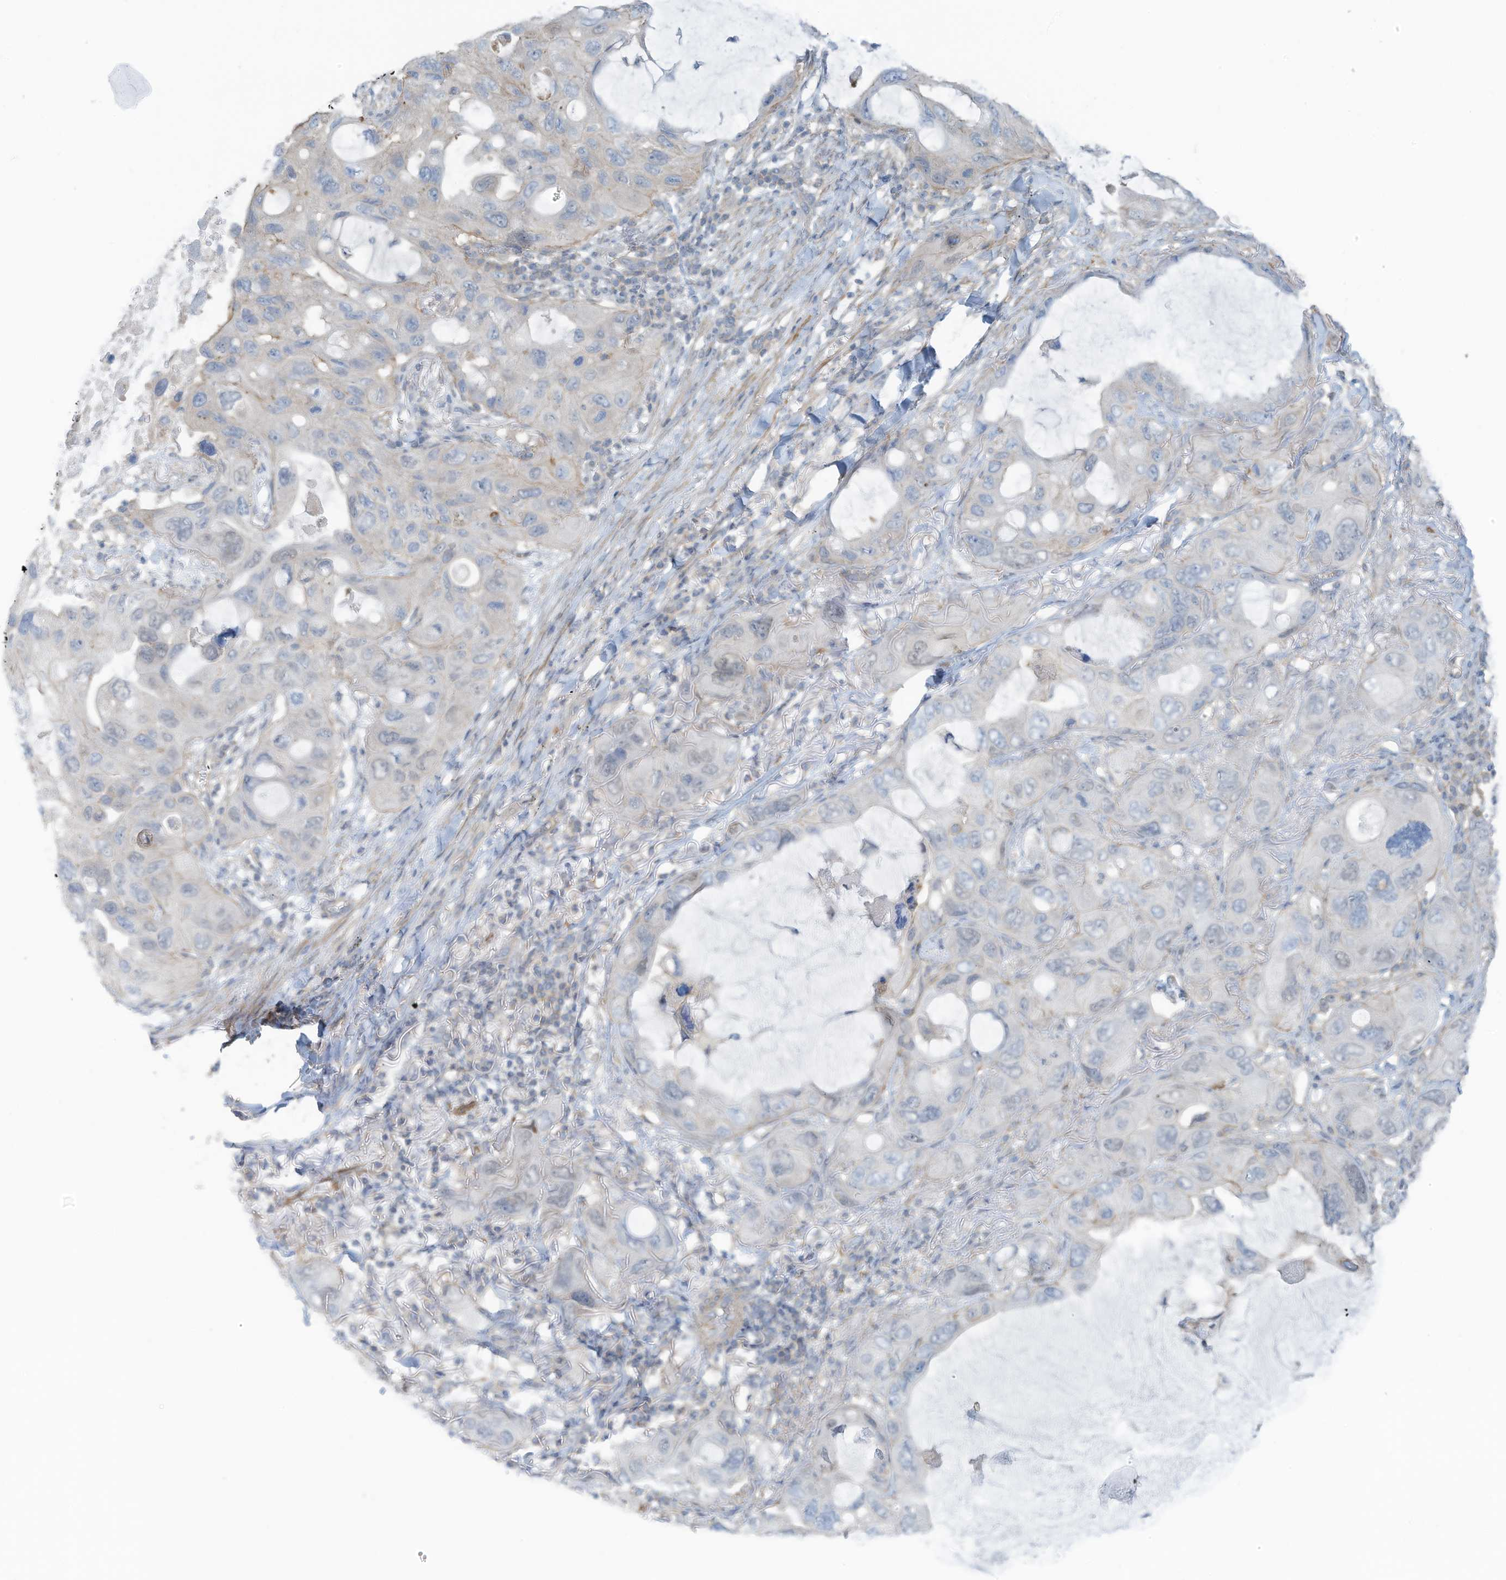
{"staining": {"intensity": "negative", "quantity": "none", "location": "none"}, "tissue": "lung cancer", "cell_type": "Tumor cells", "image_type": "cancer", "snomed": [{"axis": "morphology", "description": "Squamous cell carcinoma, NOS"}, {"axis": "topography", "description": "Lung"}], "caption": "Tumor cells are negative for protein expression in human squamous cell carcinoma (lung). Nuclei are stained in blue.", "gene": "ZNF846", "patient": {"sex": "female", "age": 73}}